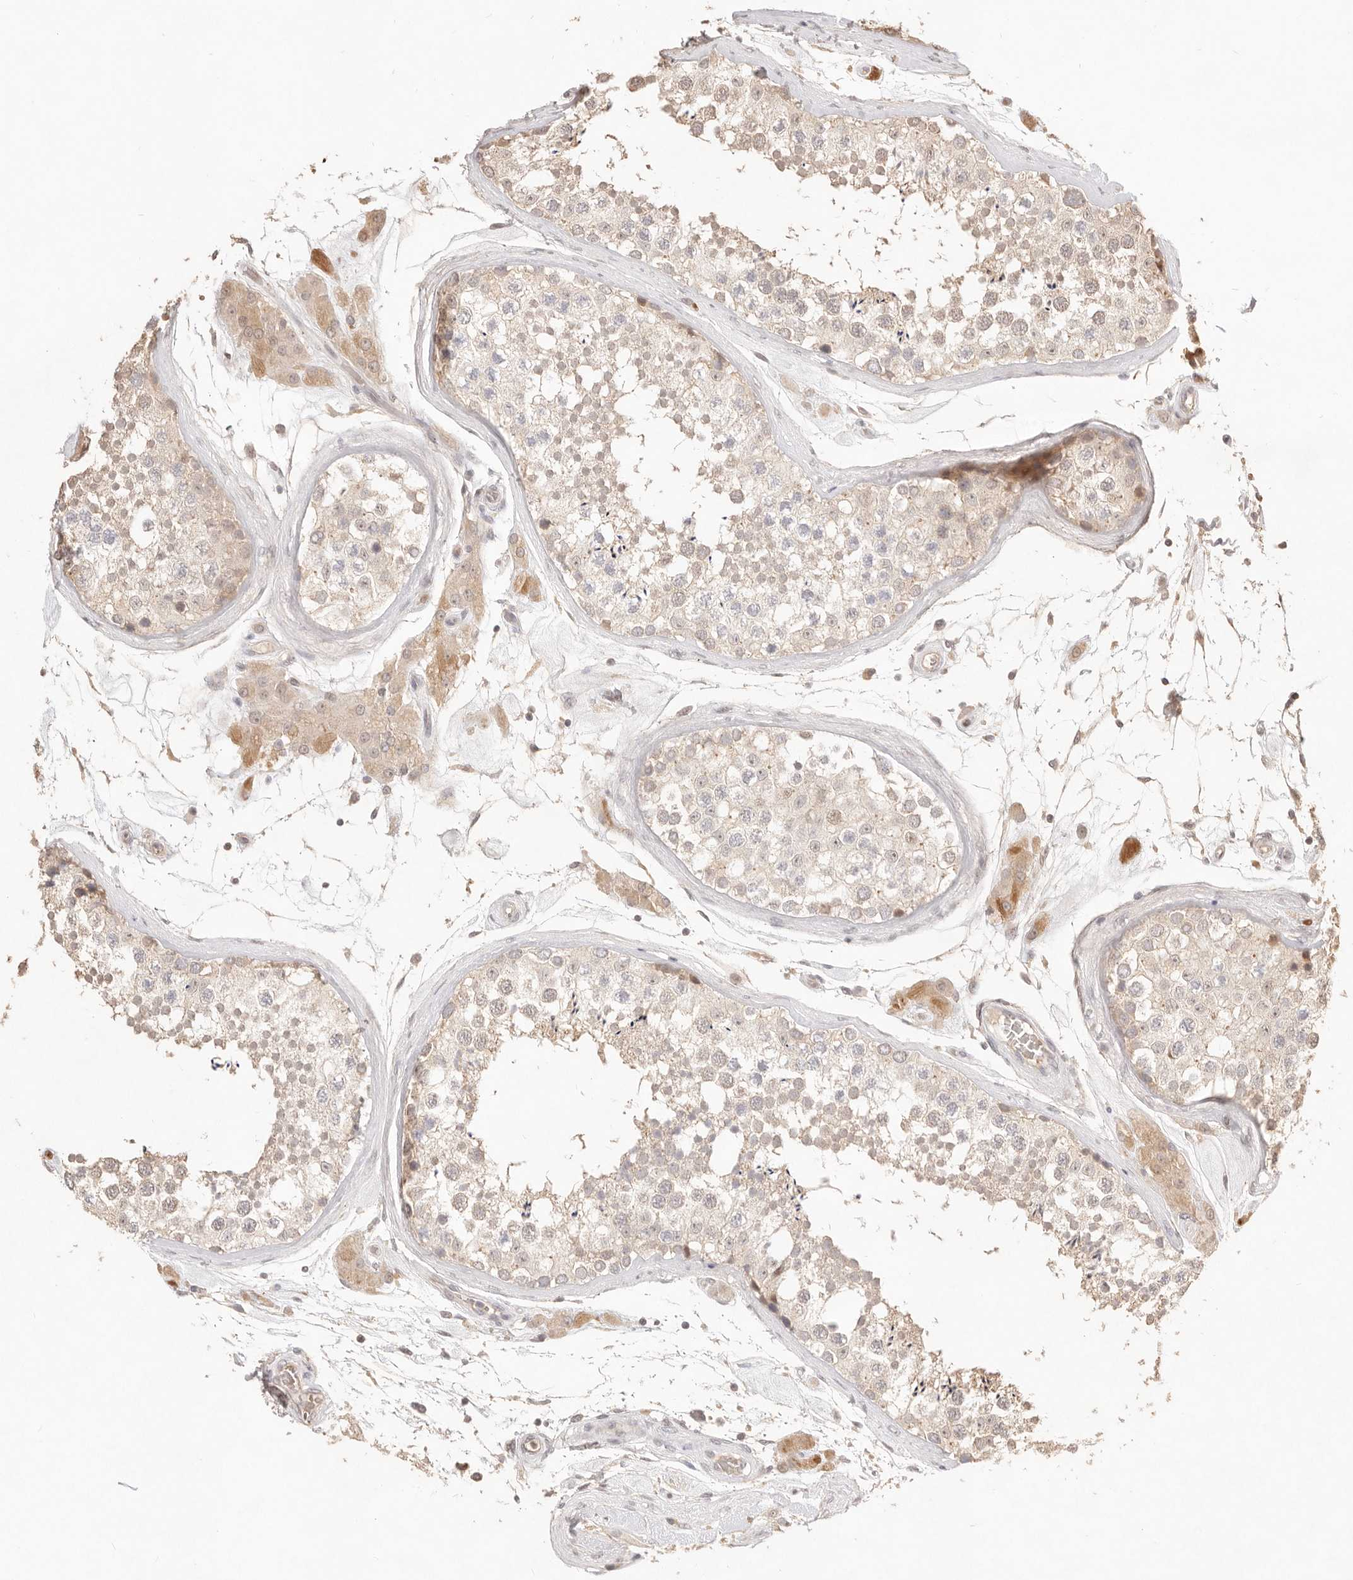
{"staining": {"intensity": "weak", "quantity": "25%-75%", "location": "cytoplasmic/membranous,nuclear"}, "tissue": "testis", "cell_type": "Cells in seminiferous ducts", "image_type": "normal", "snomed": [{"axis": "morphology", "description": "Normal tissue, NOS"}, {"axis": "topography", "description": "Testis"}], "caption": "A brown stain highlights weak cytoplasmic/membranous,nuclear staining of a protein in cells in seminiferous ducts of normal testis.", "gene": "MEP1A", "patient": {"sex": "male", "age": 46}}